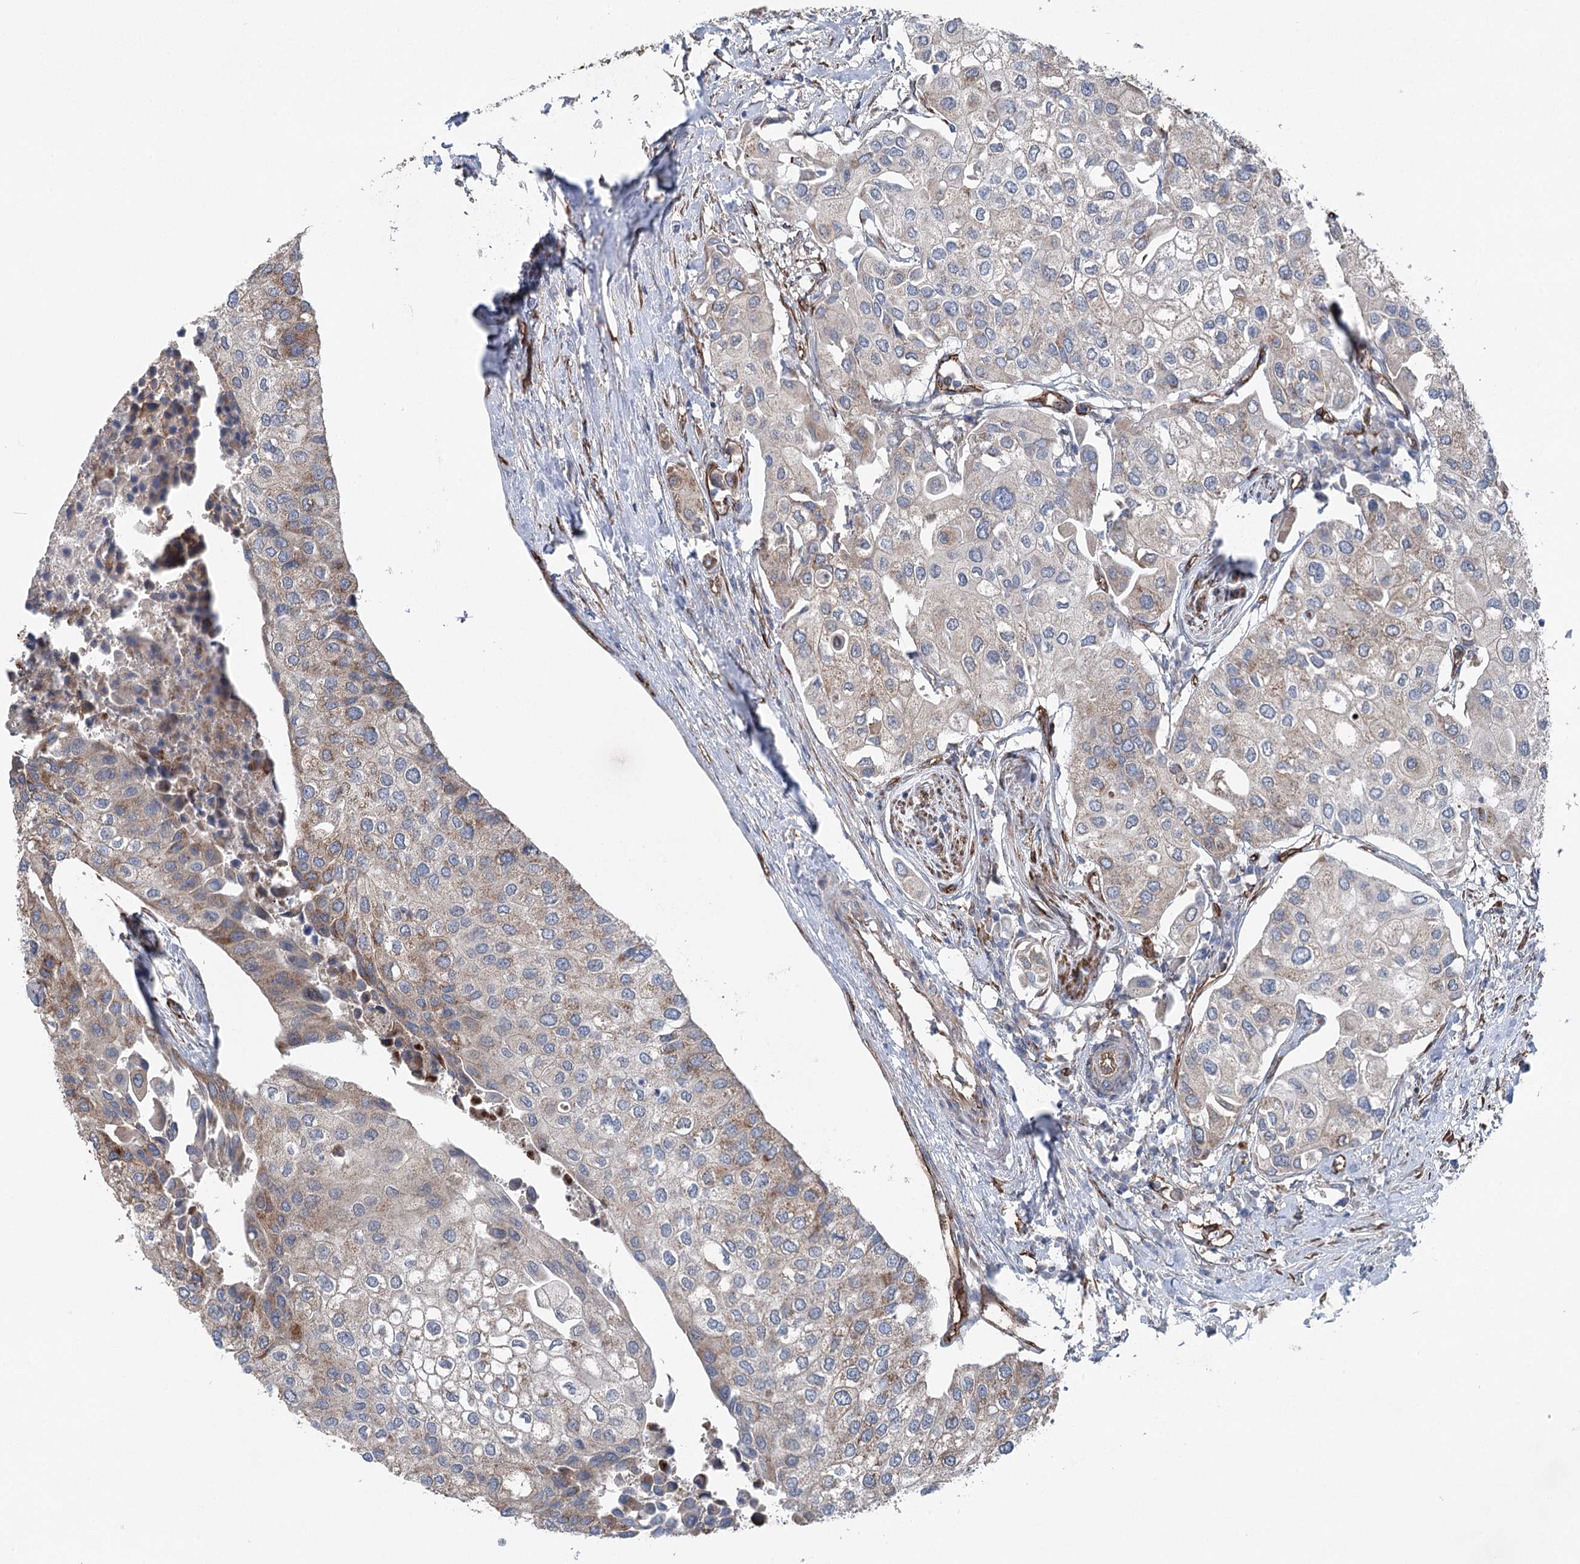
{"staining": {"intensity": "weak", "quantity": "25%-75%", "location": "cytoplasmic/membranous"}, "tissue": "urothelial cancer", "cell_type": "Tumor cells", "image_type": "cancer", "snomed": [{"axis": "morphology", "description": "Urothelial carcinoma, High grade"}, {"axis": "topography", "description": "Urinary bladder"}], "caption": "Immunohistochemistry (IHC) histopathology image of neoplastic tissue: urothelial carcinoma (high-grade) stained using immunohistochemistry demonstrates low levels of weak protein expression localized specifically in the cytoplasmic/membranous of tumor cells, appearing as a cytoplasmic/membranous brown color.", "gene": "MTPAP", "patient": {"sex": "male", "age": 64}}